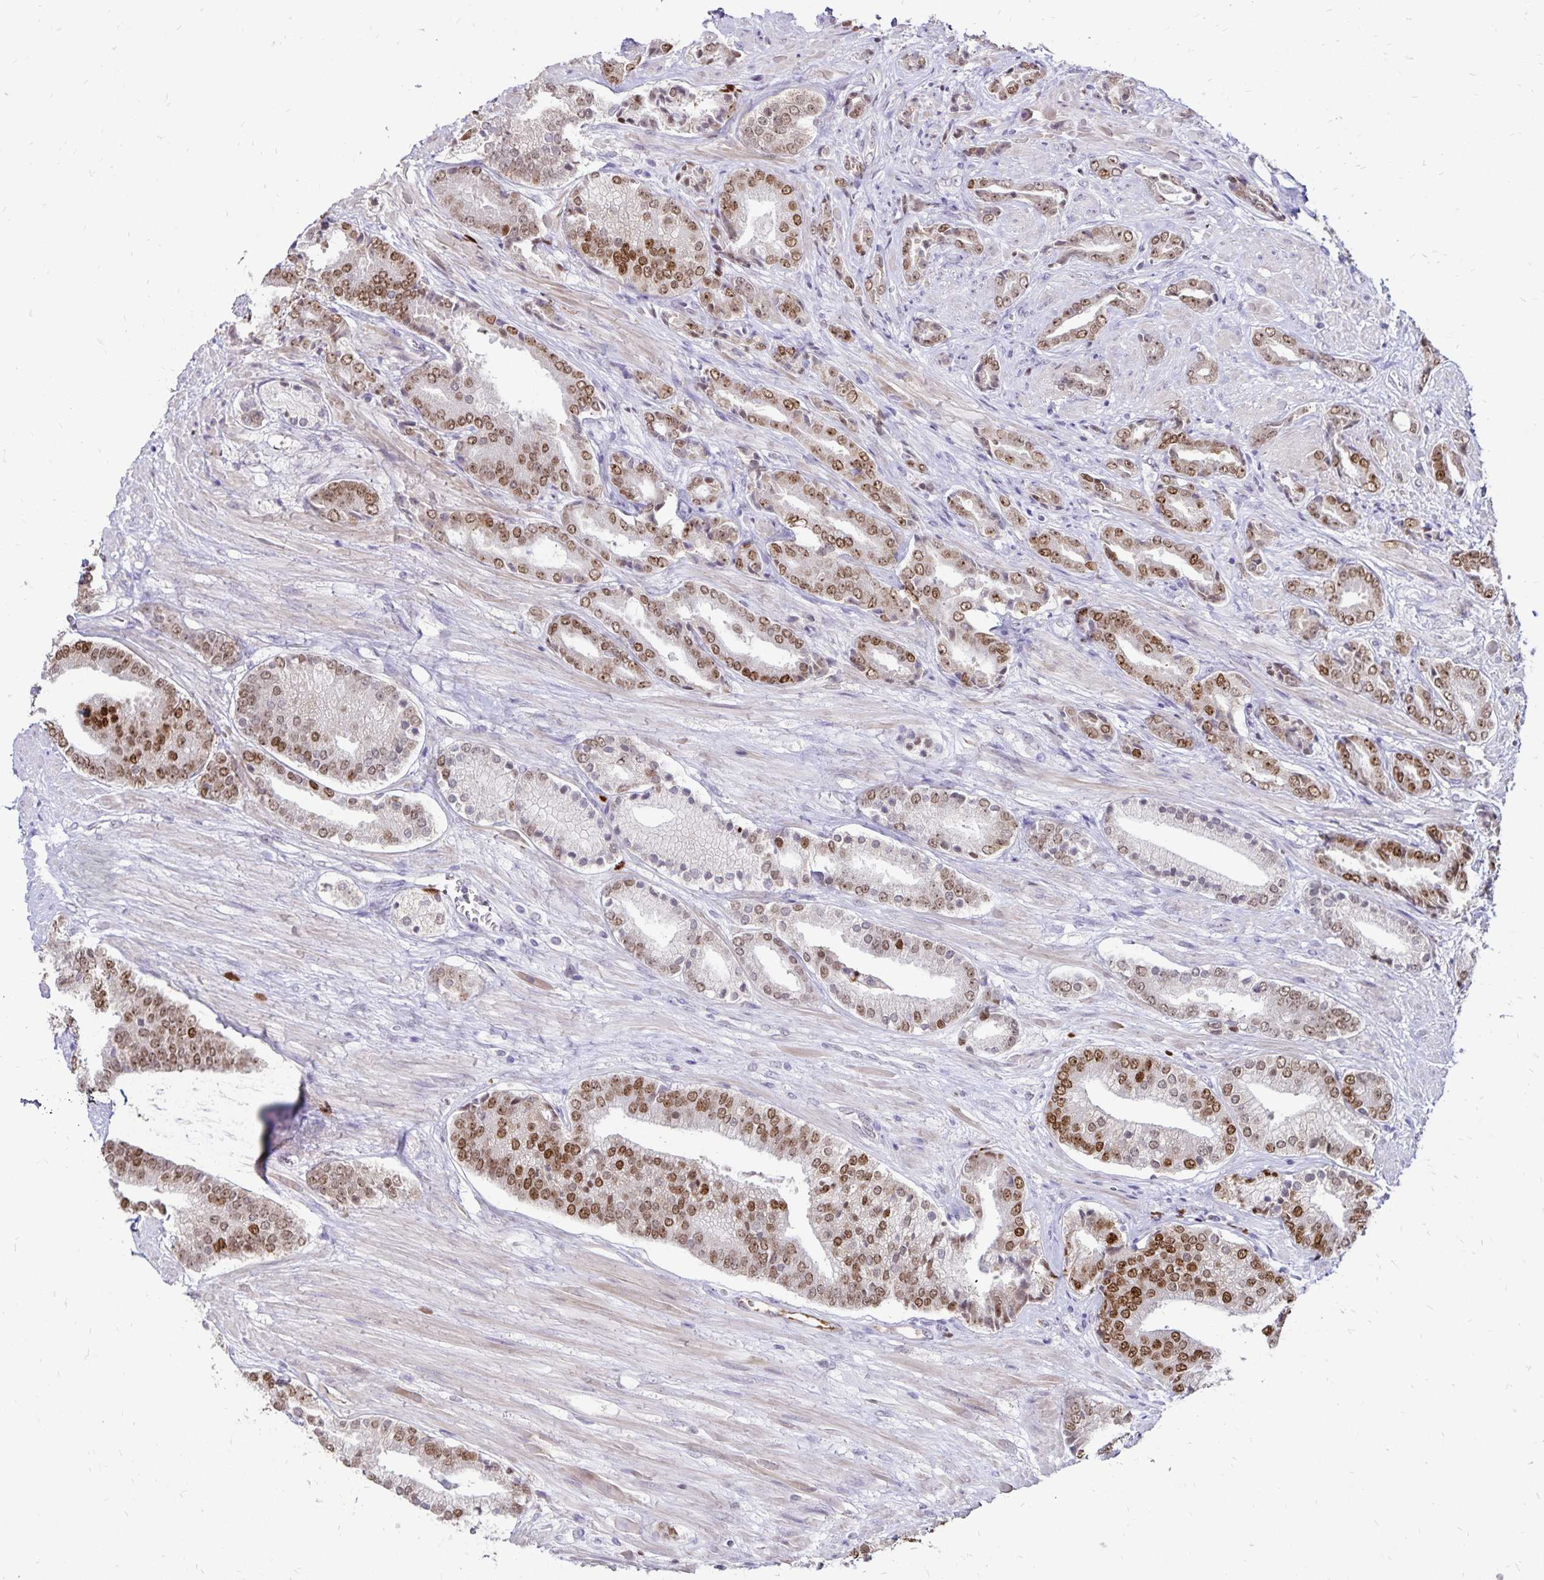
{"staining": {"intensity": "strong", "quantity": "25%-75%", "location": "nuclear"}, "tissue": "prostate cancer", "cell_type": "Tumor cells", "image_type": "cancer", "snomed": [{"axis": "morphology", "description": "Adenocarcinoma, High grade"}, {"axis": "topography", "description": "Prostate"}], "caption": "Tumor cells display strong nuclear expression in about 25%-75% of cells in prostate cancer. (IHC, brightfield microscopy, high magnification).", "gene": "POLB", "patient": {"sex": "male", "age": 56}}